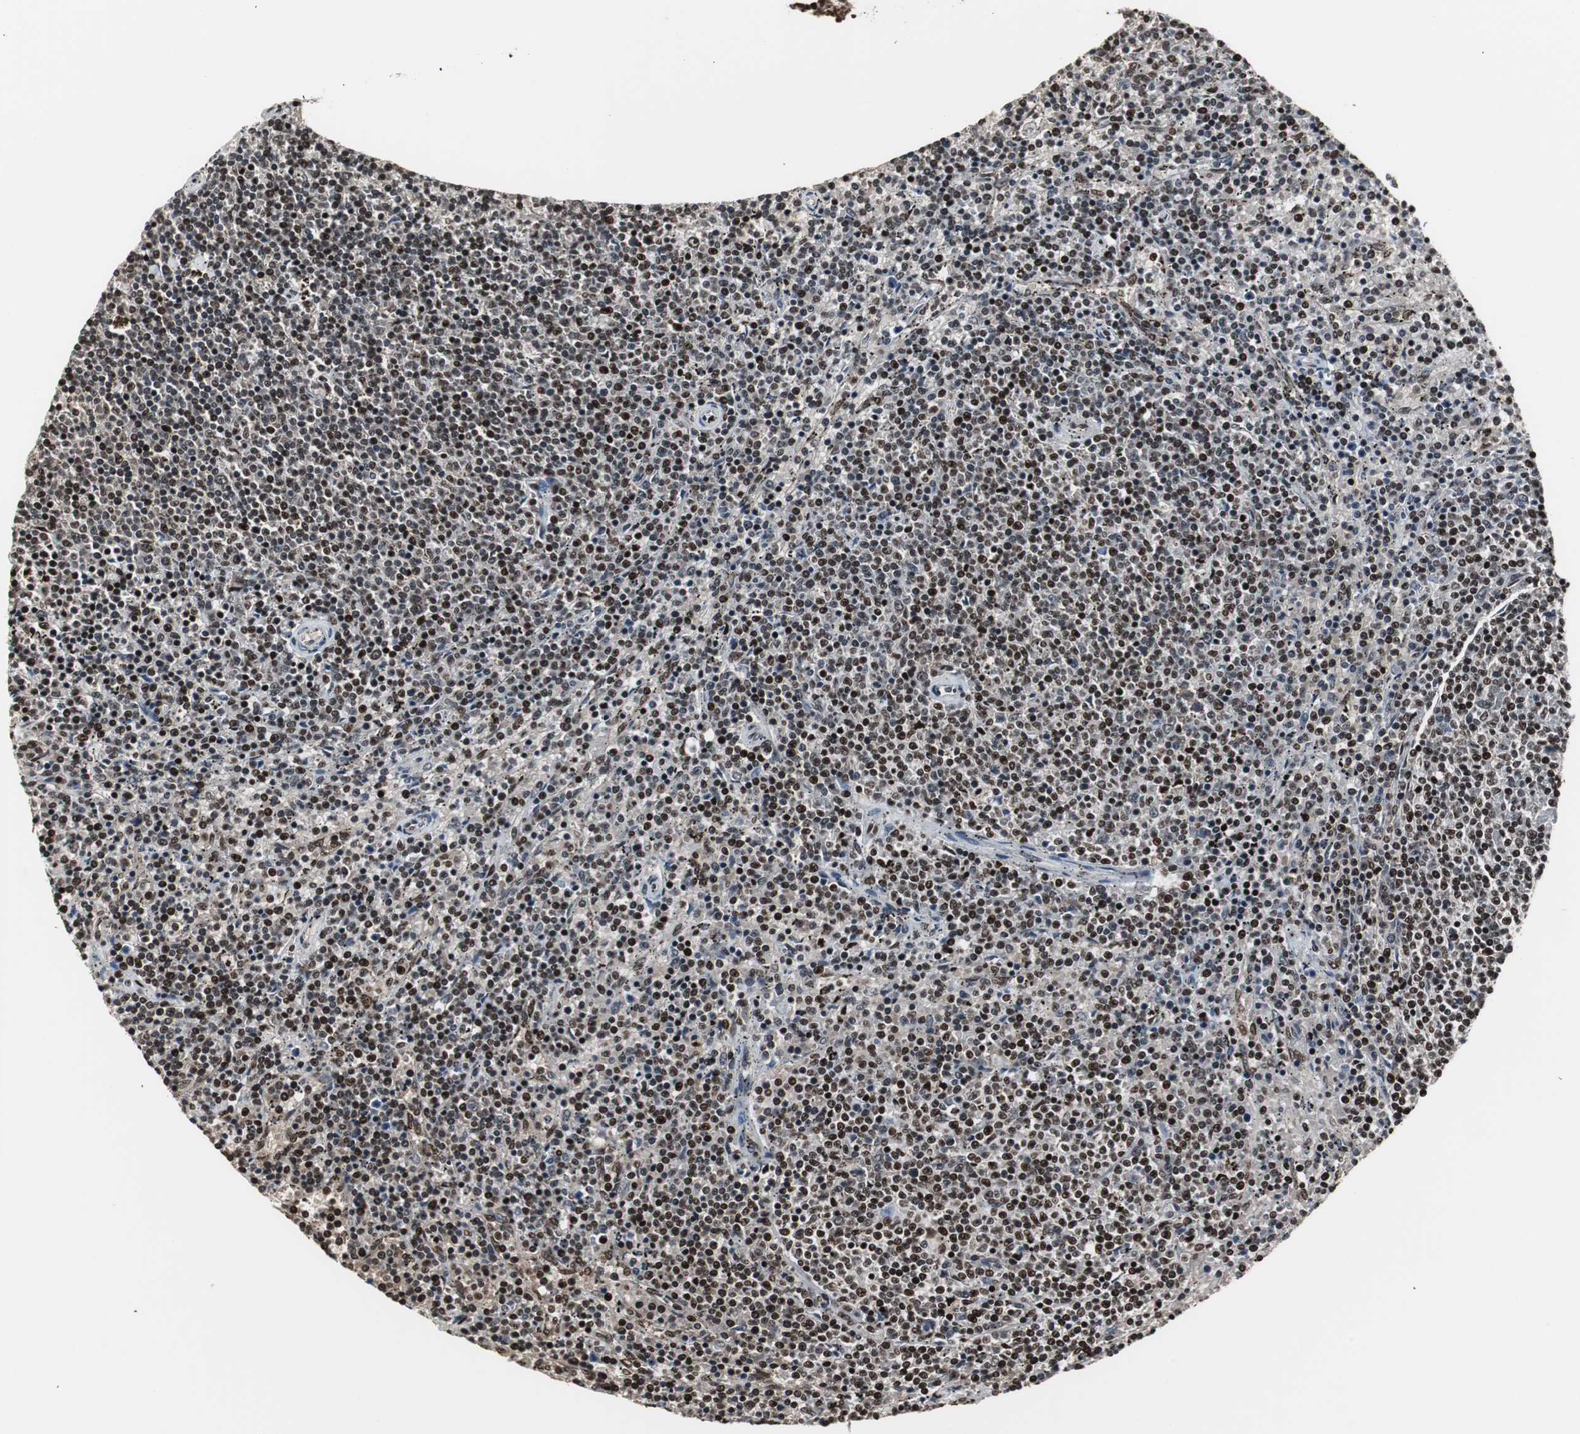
{"staining": {"intensity": "strong", "quantity": ">75%", "location": "nuclear"}, "tissue": "lymphoma", "cell_type": "Tumor cells", "image_type": "cancer", "snomed": [{"axis": "morphology", "description": "Malignant lymphoma, non-Hodgkin's type, Low grade"}, {"axis": "topography", "description": "Spleen"}], "caption": "Malignant lymphoma, non-Hodgkin's type (low-grade) stained with a brown dye reveals strong nuclear positive expression in about >75% of tumor cells.", "gene": "PARN", "patient": {"sex": "female", "age": 50}}